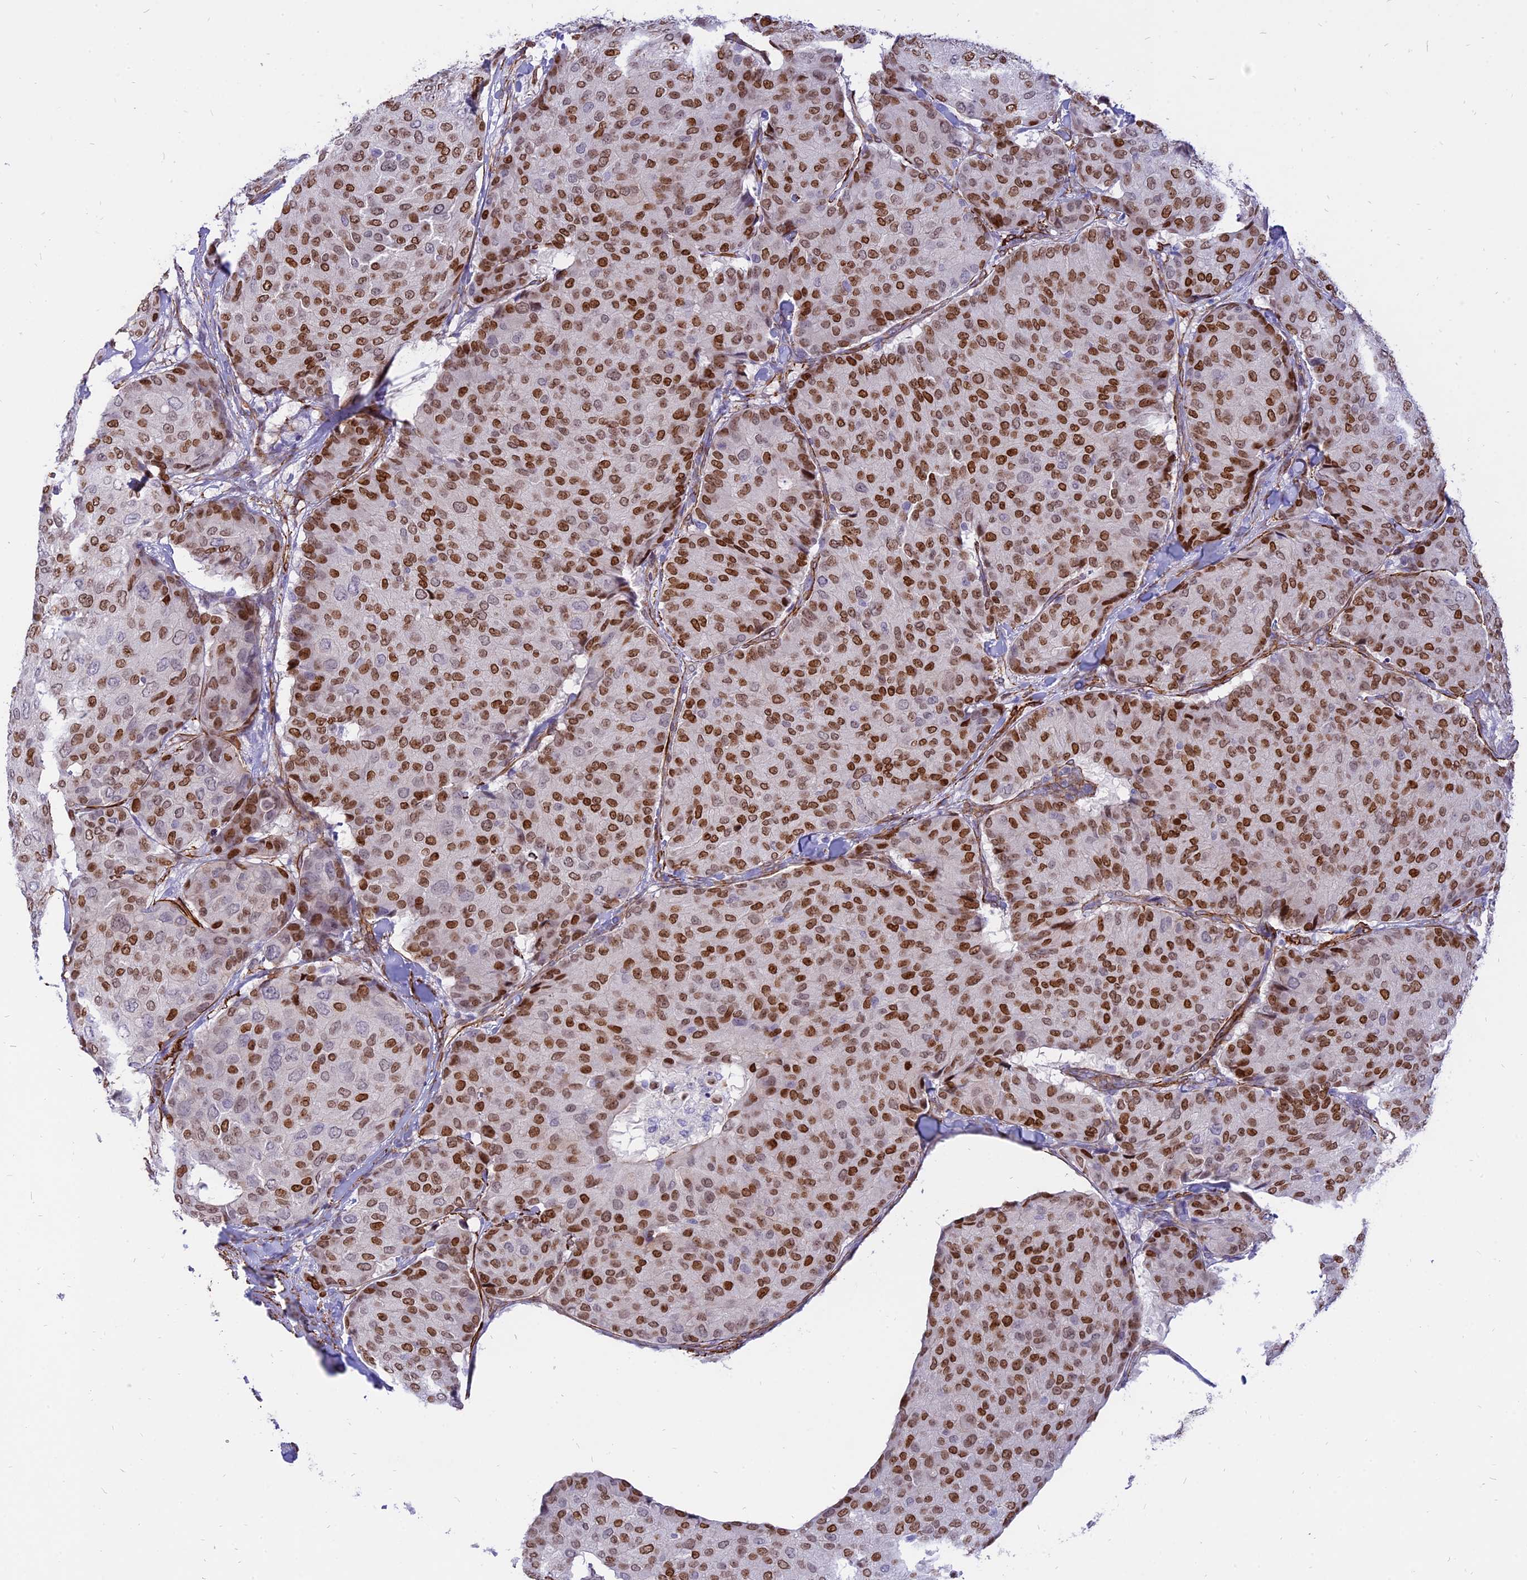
{"staining": {"intensity": "moderate", "quantity": ">75%", "location": "nuclear"}, "tissue": "breast cancer", "cell_type": "Tumor cells", "image_type": "cancer", "snomed": [{"axis": "morphology", "description": "Duct carcinoma"}, {"axis": "topography", "description": "Breast"}], "caption": "Immunohistochemical staining of human infiltrating ductal carcinoma (breast) shows medium levels of moderate nuclear protein expression in approximately >75% of tumor cells.", "gene": "CENPV", "patient": {"sex": "female", "age": 75}}